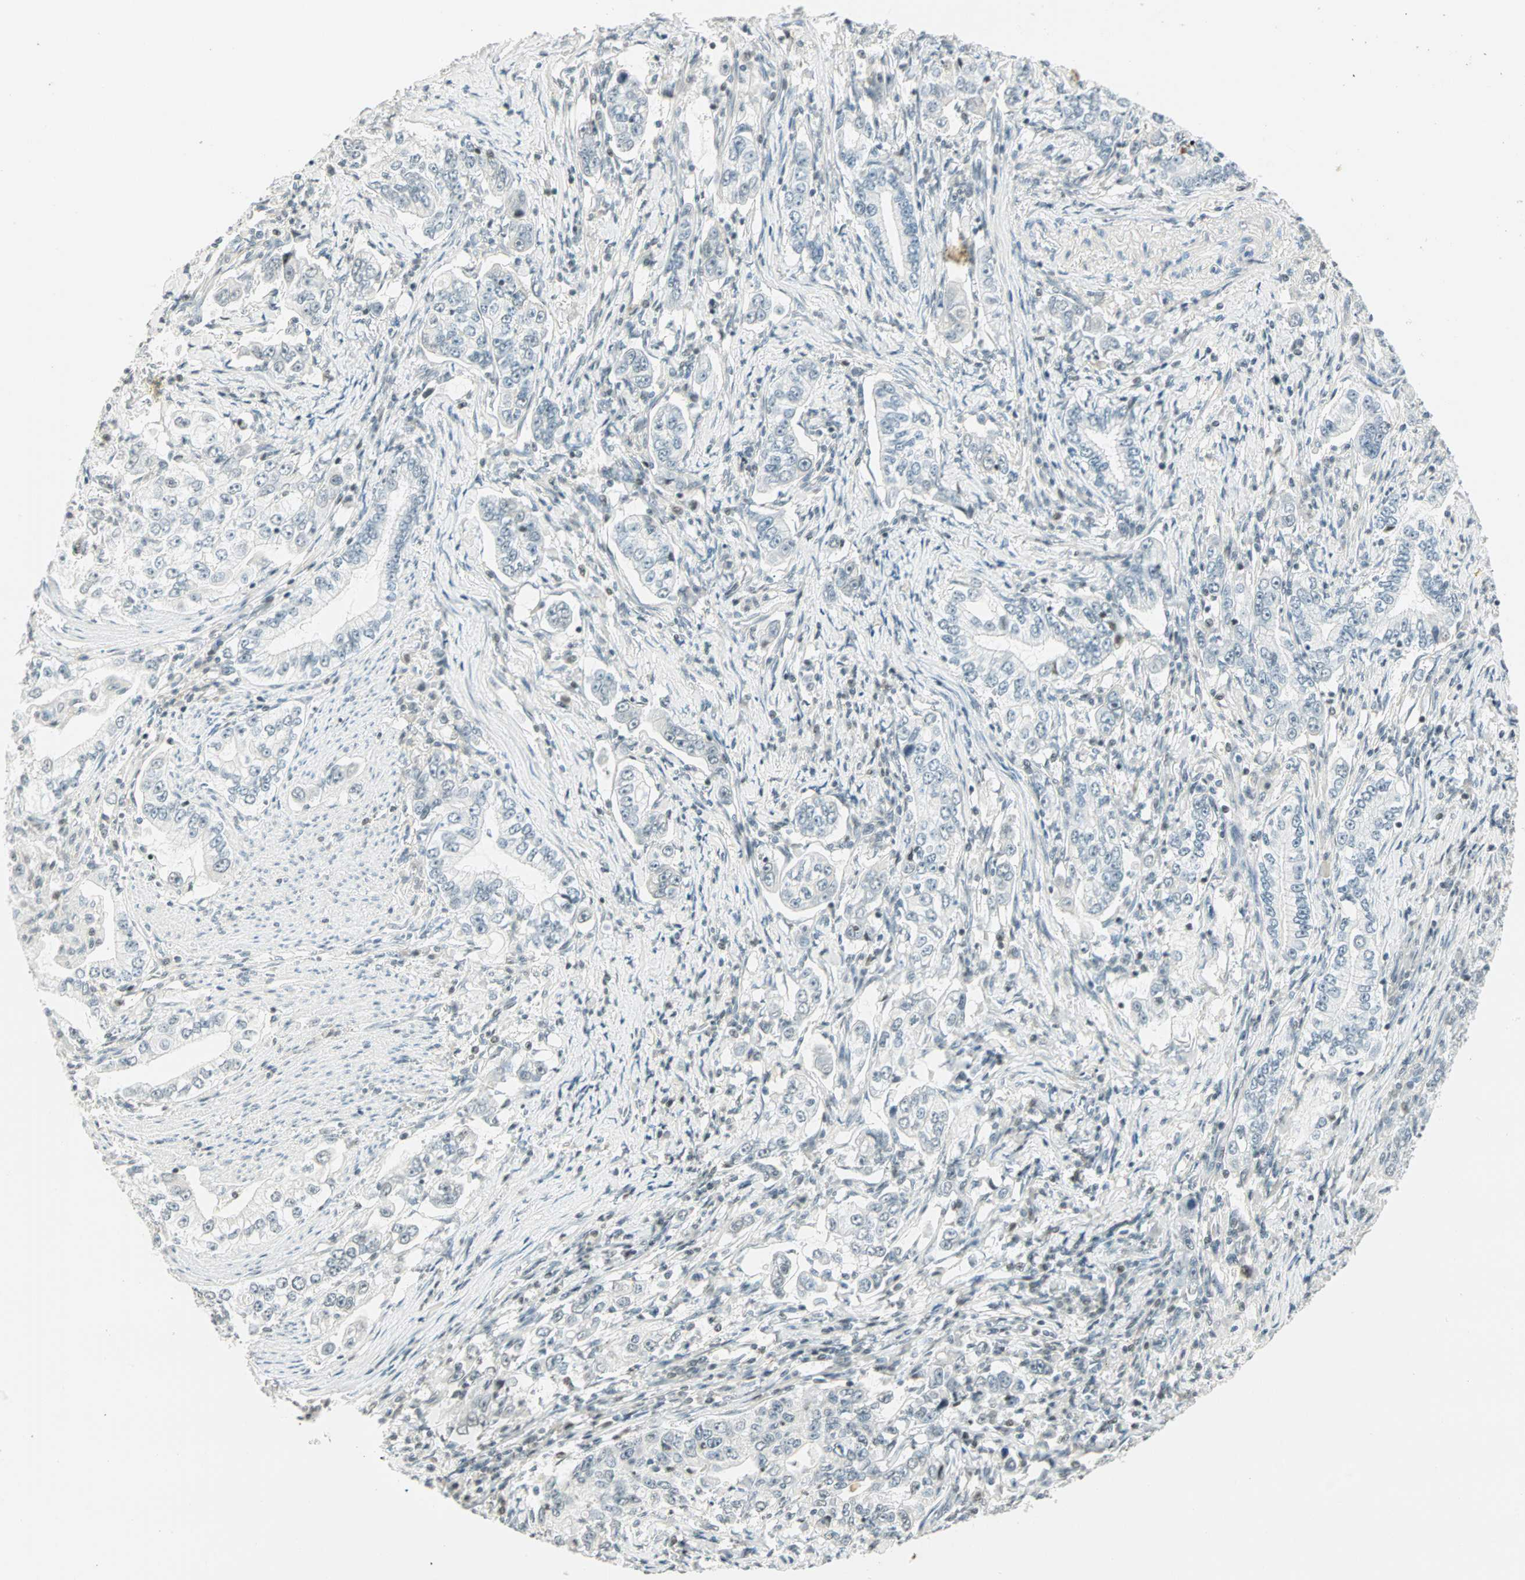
{"staining": {"intensity": "weak", "quantity": "<25%", "location": "nuclear"}, "tissue": "stomach cancer", "cell_type": "Tumor cells", "image_type": "cancer", "snomed": [{"axis": "morphology", "description": "Adenocarcinoma, NOS"}, {"axis": "topography", "description": "Stomach, lower"}], "caption": "An immunohistochemistry histopathology image of stomach cancer (adenocarcinoma) is shown. There is no staining in tumor cells of stomach cancer (adenocarcinoma).", "gene": "SMAD3", "patient": {"sex": "female", "age": 72}}